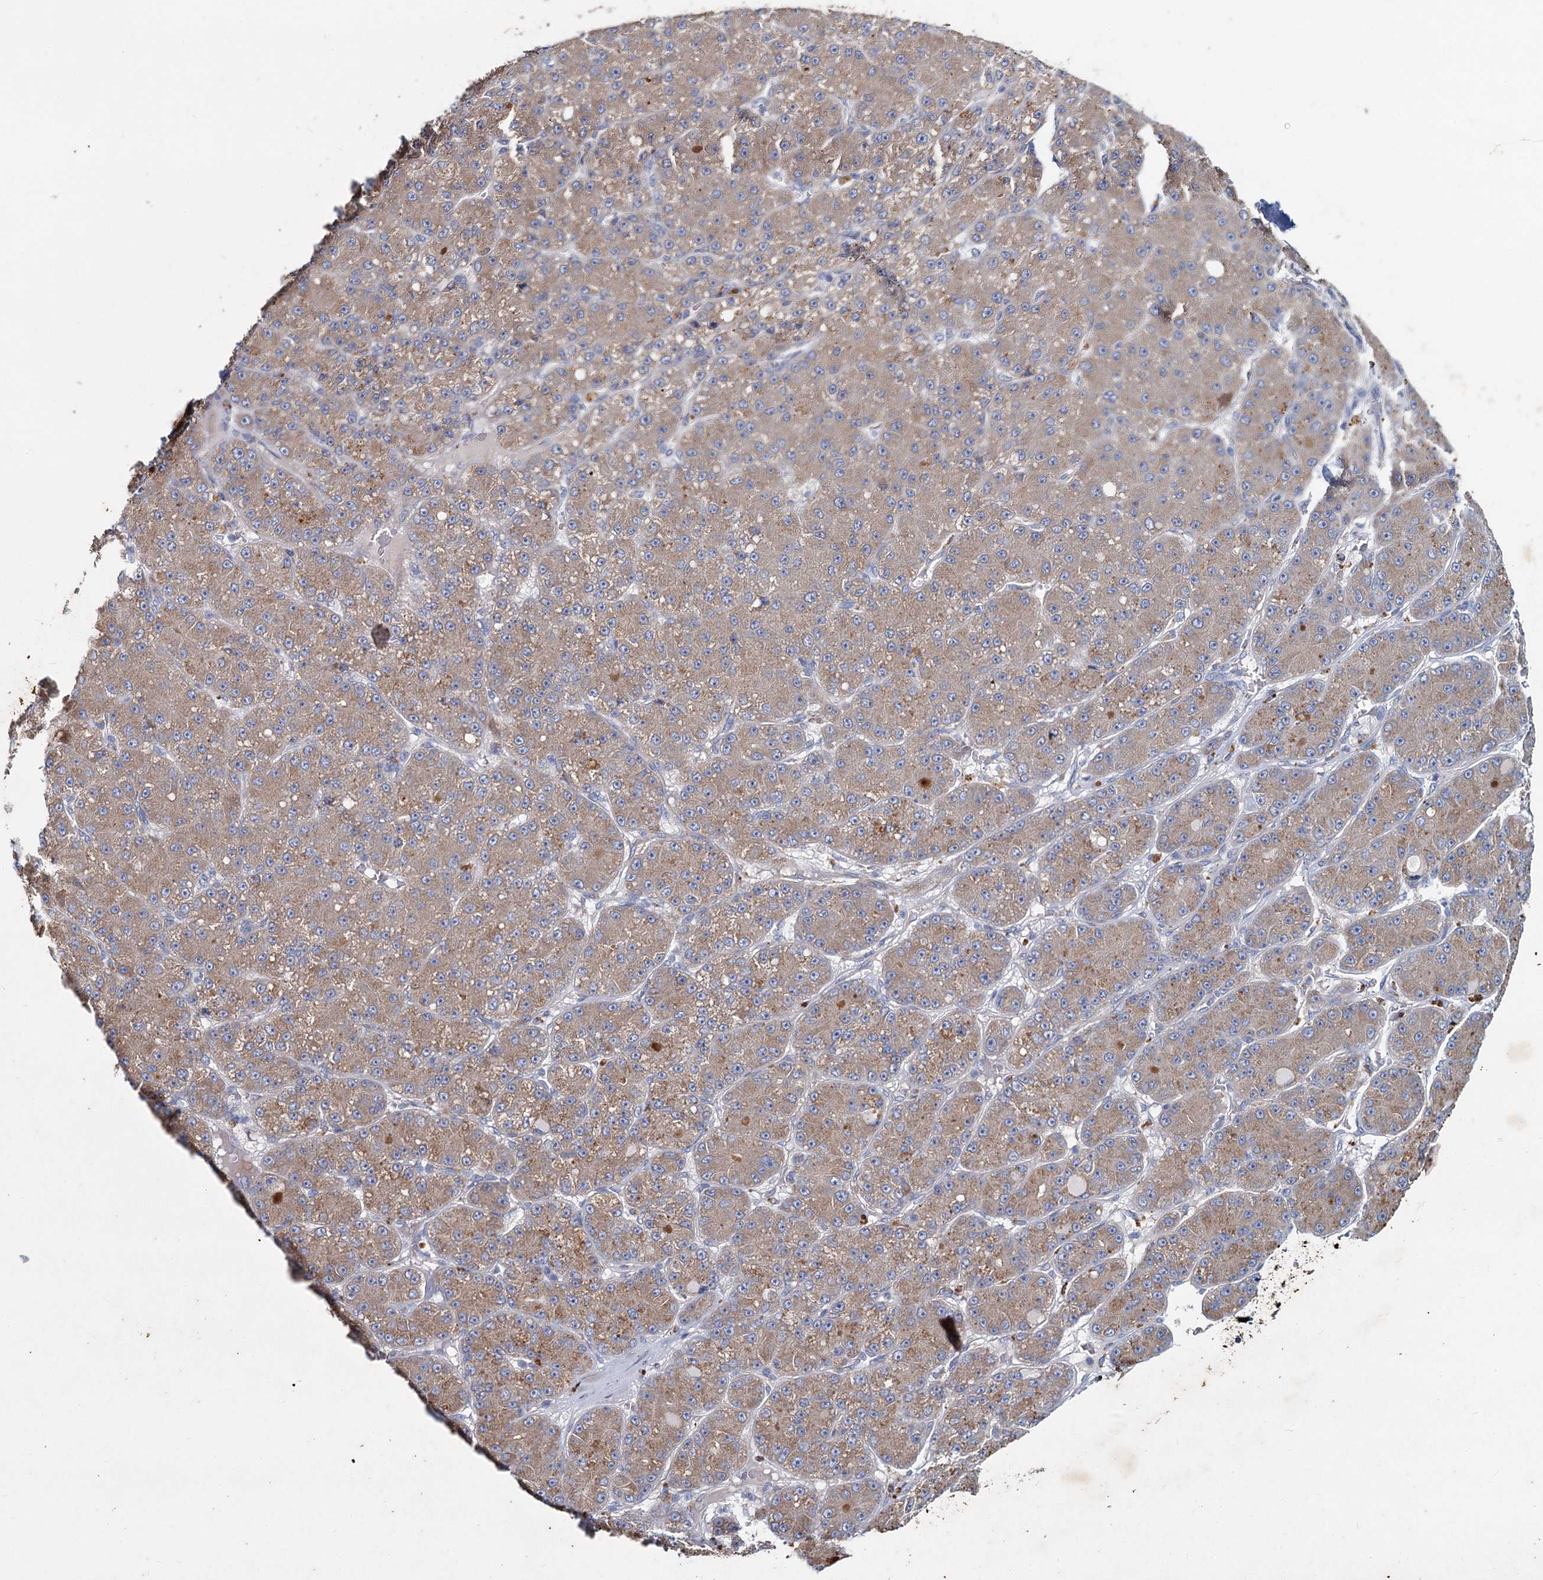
{"staining": {"intensity": "moderate", "quantity": ">75%", "location": "cytoplasmic/membranous"}, "tissue": "liver cancer", "cell_type": "Tumor cells", "image_type": "cancer", "snomed": [{"axis": "morphology", "description": "Carcinoma, Hepatocellular, NOS"}, {"axis": "topography", "description": "Liver"}], "caption": "Immunohistochemical staining of liver cancer (hepatocellular carcinoma) reveals medium levels of moderate cytoplasmic/membranous positivity in approximately >75% of tumor cells.", "gene": "TMX2", "patient": {"sex": "male", "age": 67}}